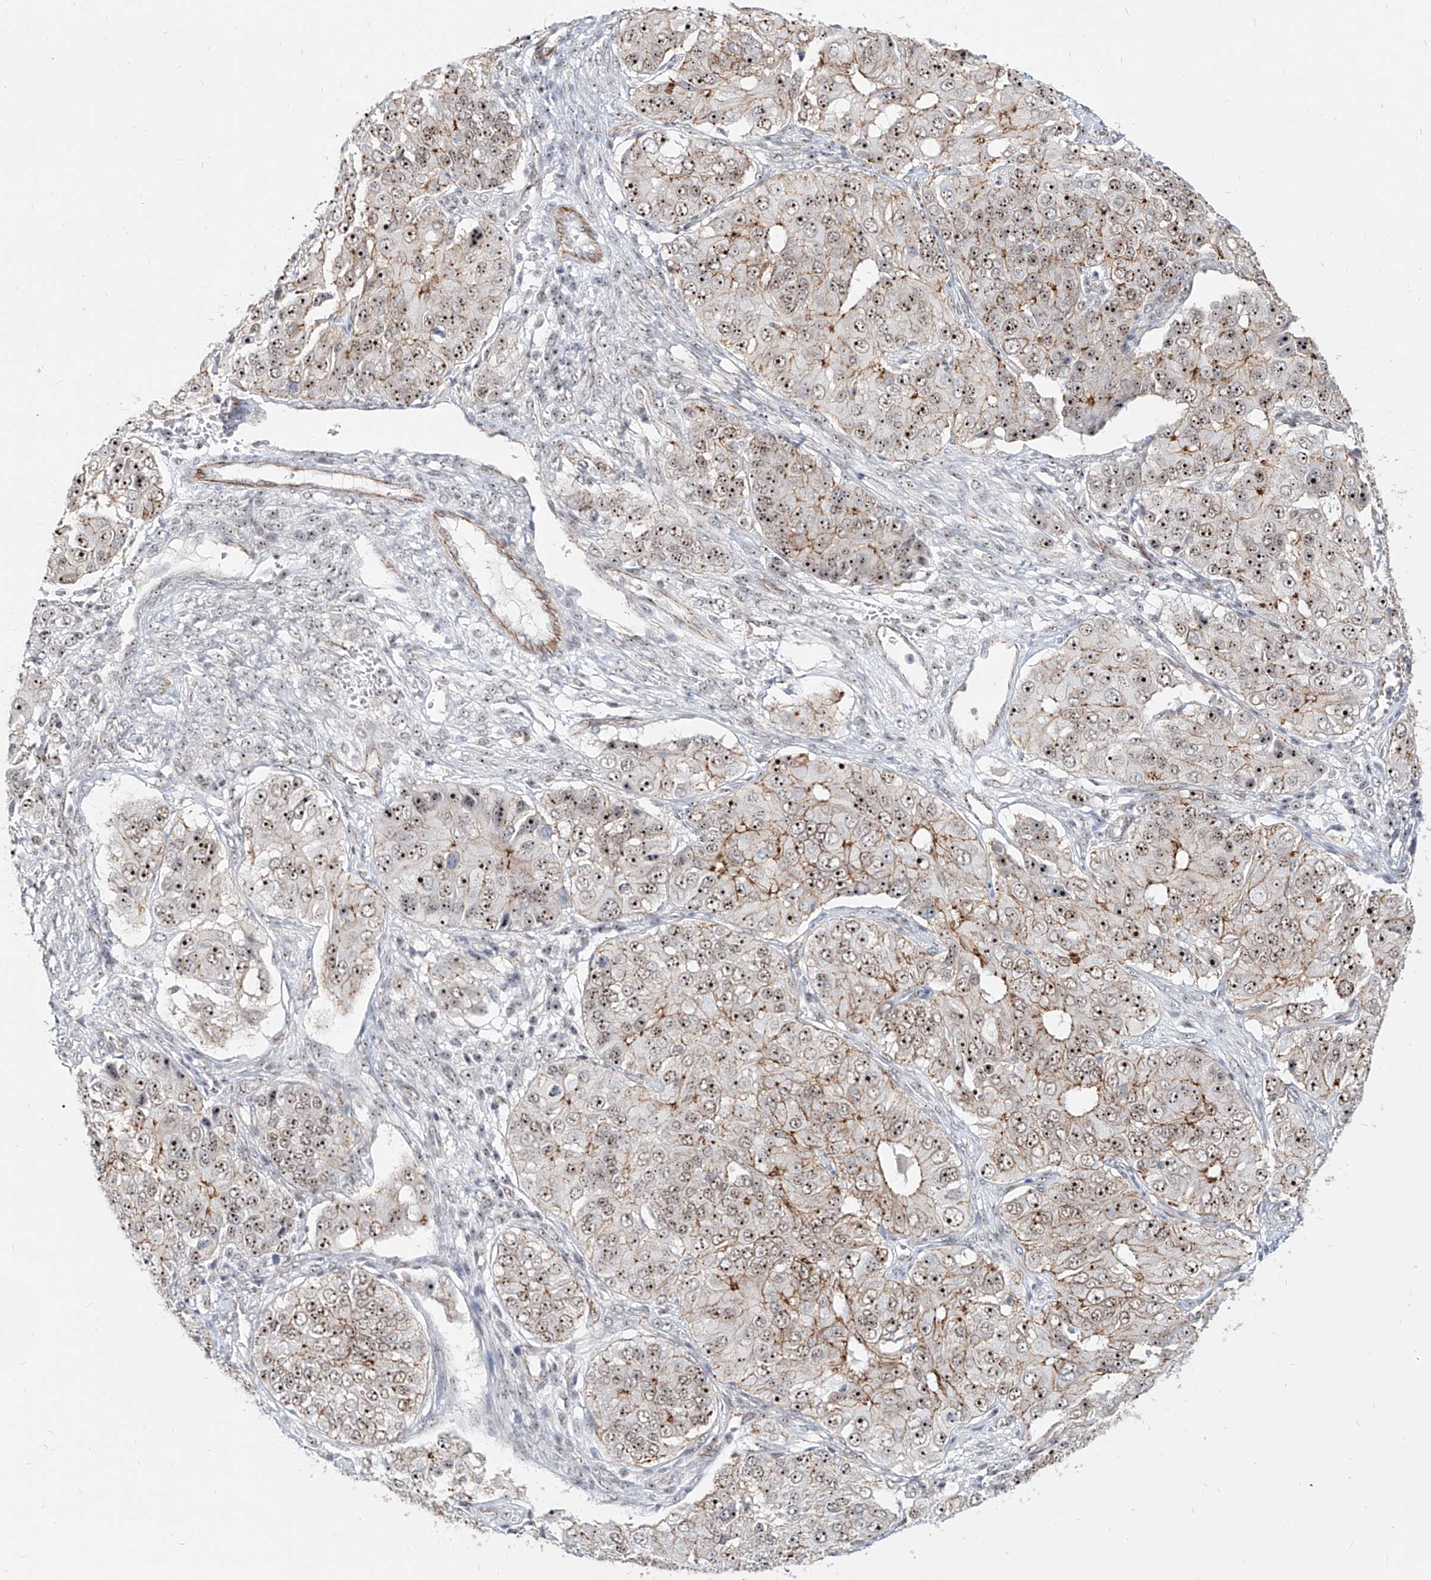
{"staining": {"intensity": "strong", "quantity": ">75%", "location": "cytoplasmic/membranous,nuclear"}, "tissue": "ovarian cancer", "cell_type": "Tumor cells", "image_type": "cancer", "snomed": [{"axis": "morphology", "description": "Carcinoma, endometroid"}, {"axis": "topography", "description": "Ovary"}], "caption": "Ovarian cancer was stained to show a protein in brown. There is high levels of strong cytoplasmic/membranous and nuclear staining in approximately >75% of tumor cells.", "gene": "ZNF710", "patient": {"sex": "female", "age": 51}}